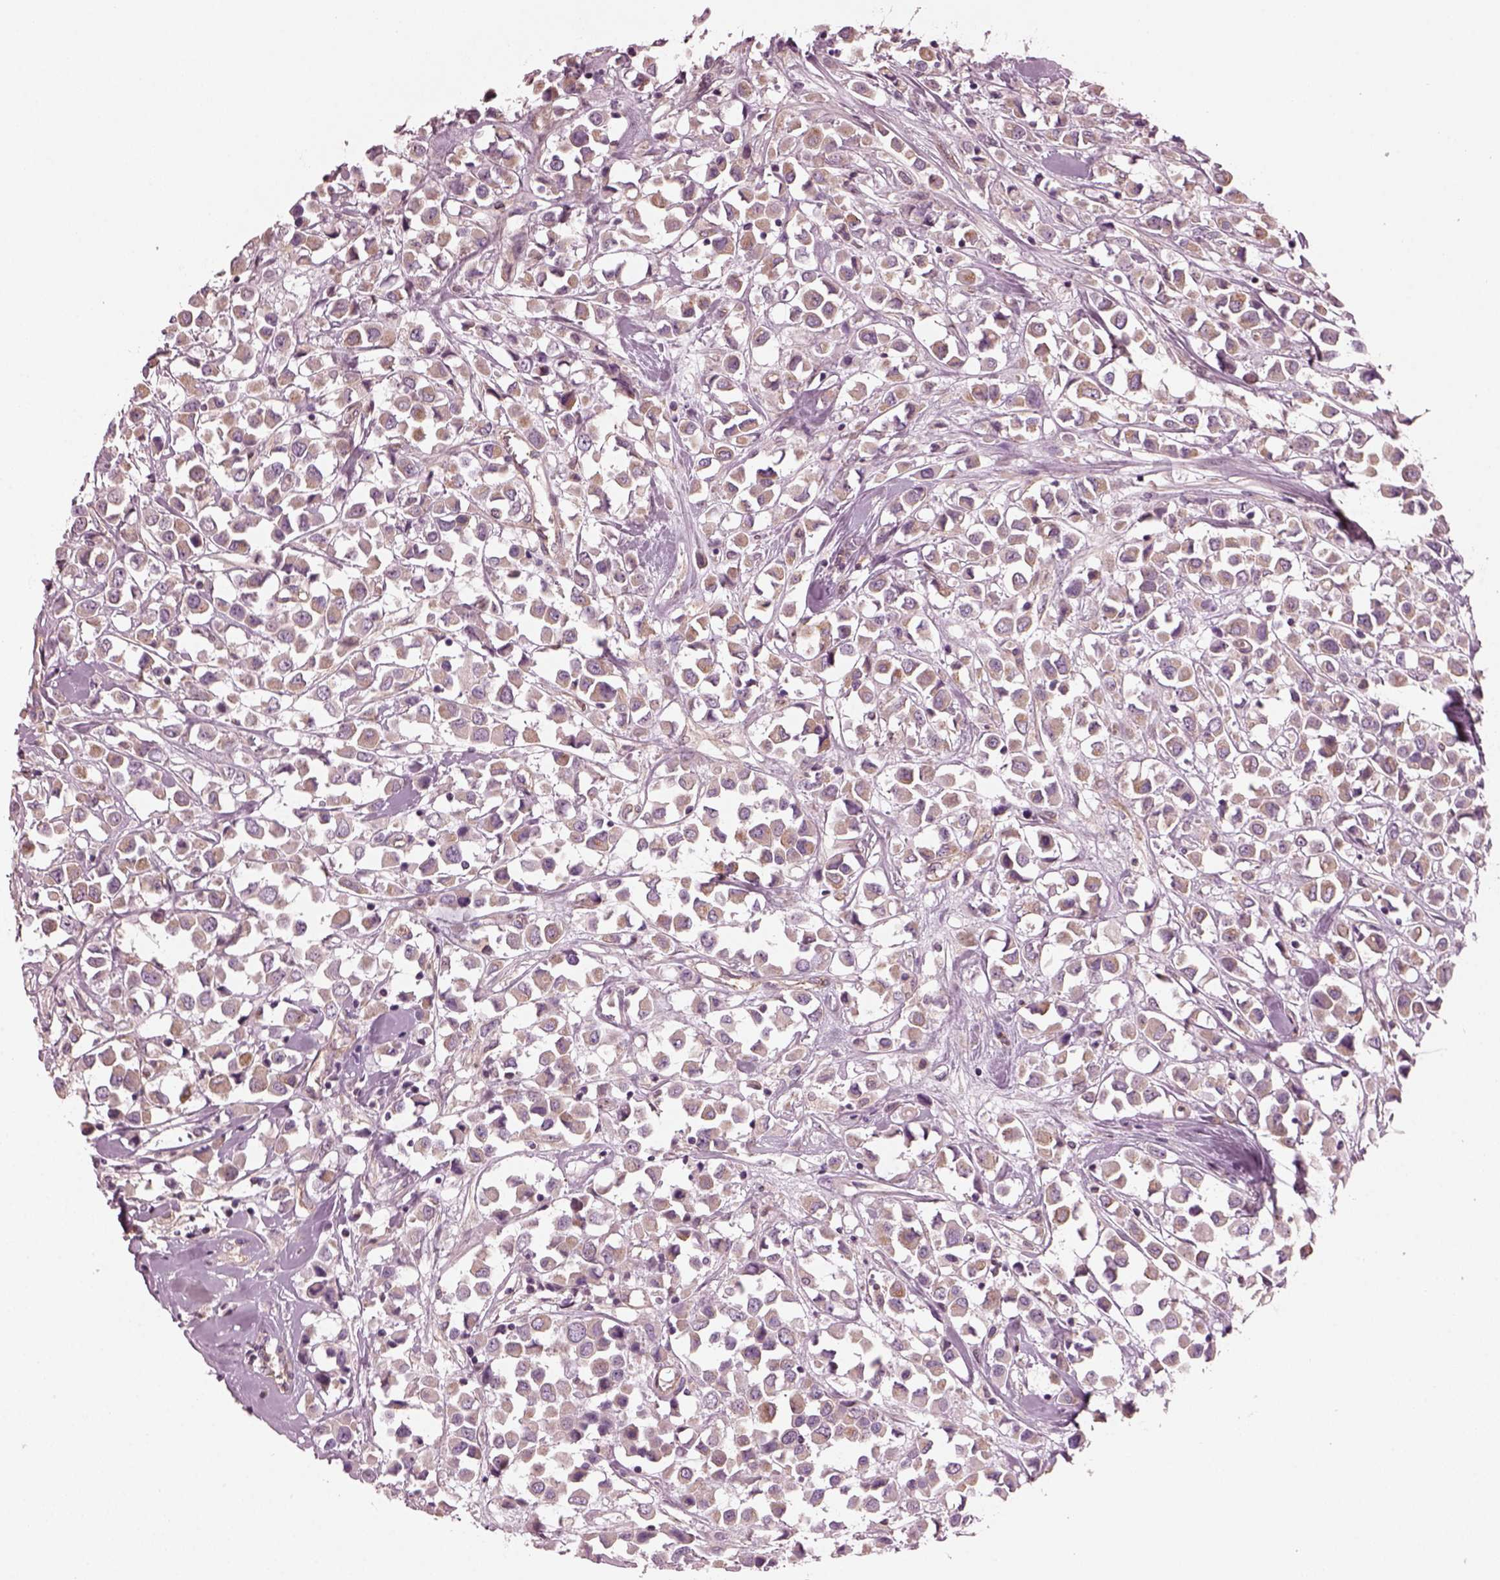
{"staining": {"intensity": "weak", "quantity": ">75%", "location": "cytoplasmic/membranous"}, "tissue": "breast cancer", "cell_type": "Tumor cells", "image_type": "cancer", "snomed": [{"axis": "morphology", "description": "Duct carcinoma"}, {"axis": "topography", "description": "Breast"}], "caption": "Human breast cancer (intraductal carcinoma) stained with a brown dye displays weak cytoplasmic/membranous positive staining in about >75% of tumor cells.", "gene": "ODAD1", "patient": {"sex": "female", "age": 61}}